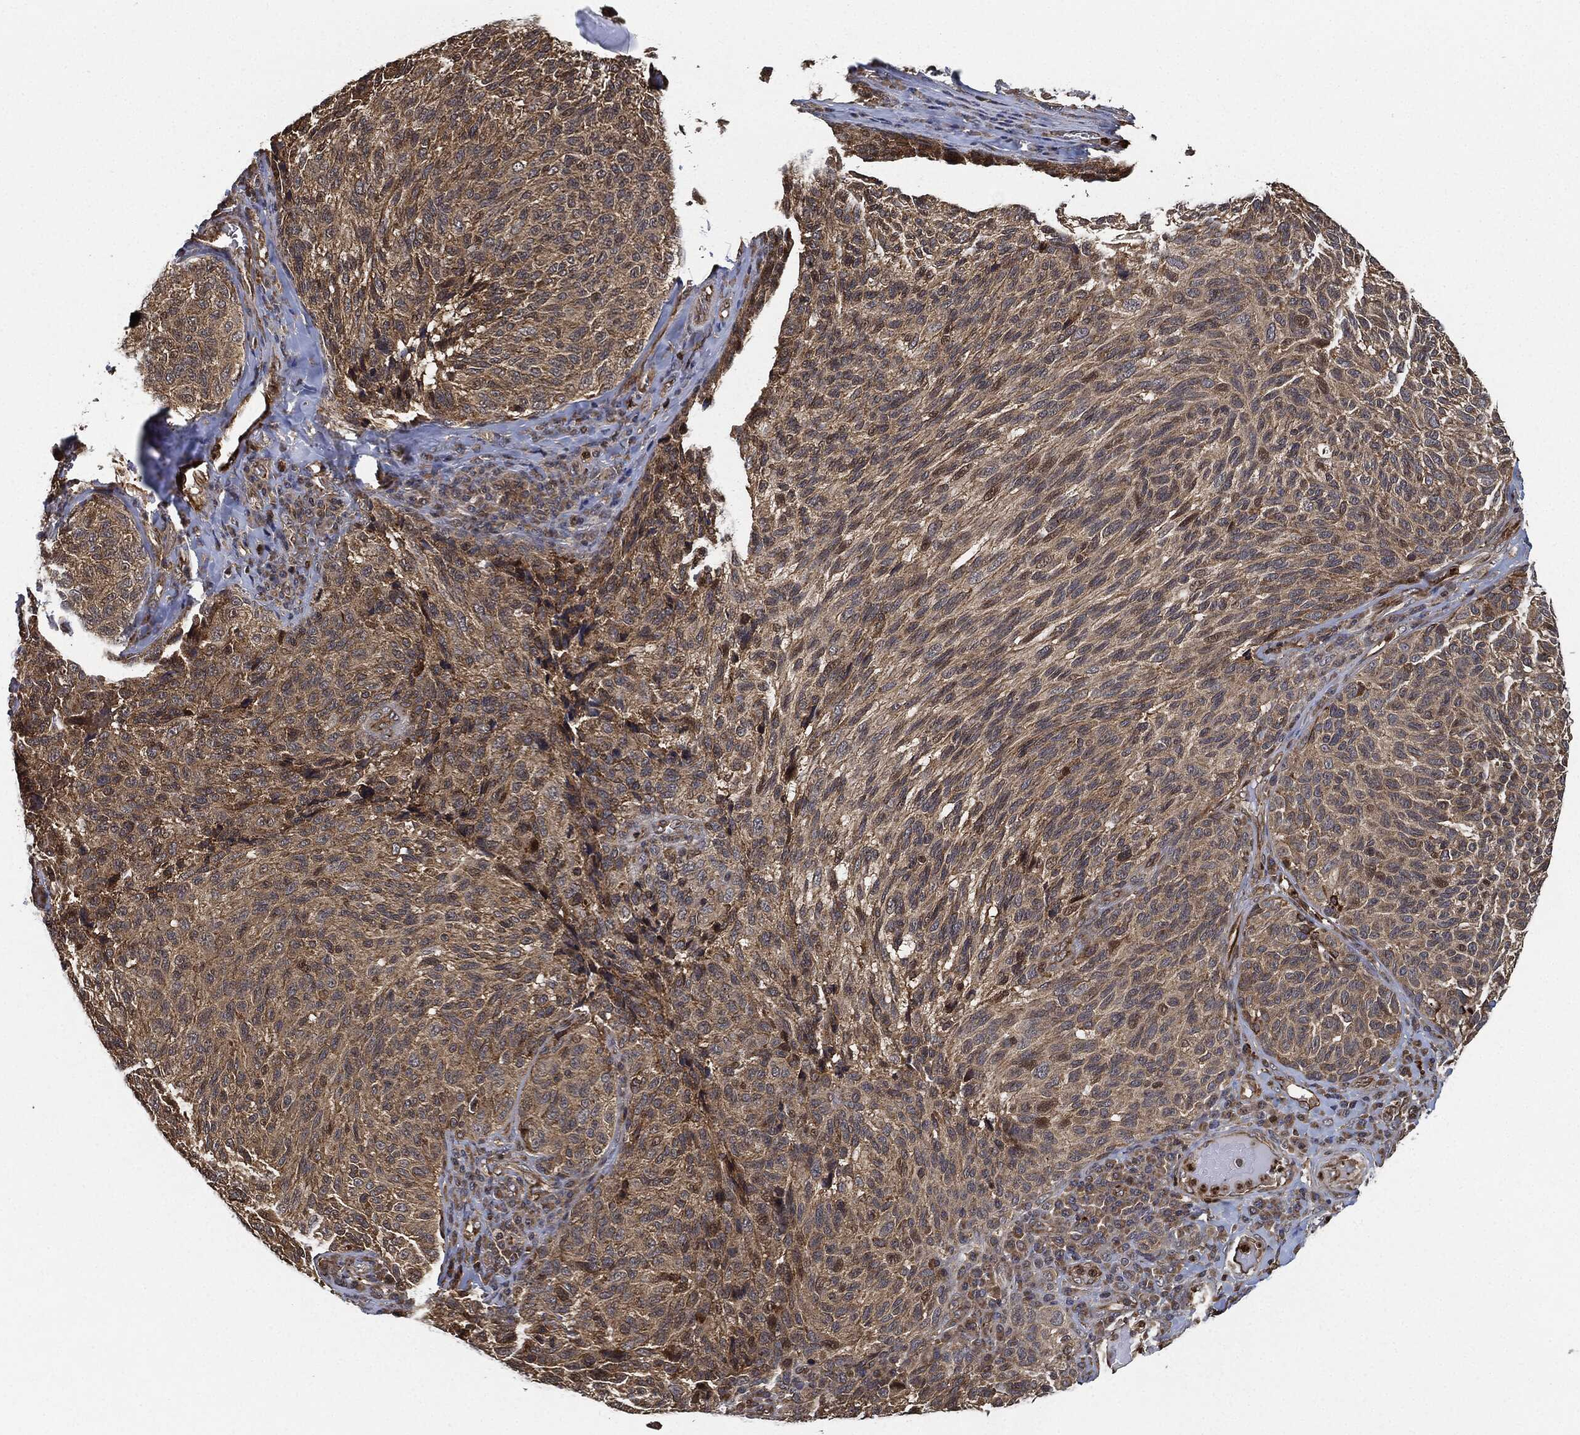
{"staining": {"intensity": "moderate", "quantity": "25%-75%", "location": "cytoplasmic/membranous"}, "tissue": "melanoma", "cell_type": "Tumor cells", "image_type": "cancer", "snomed": [{"axis": "morphology", "description": "Malignant melanoma, NOS"}, {"axis": "topography", "description": "Skin"}], "caption": "Immunohistochemical staining of malignant melanoma demonstrates moderate cytoplasmic/membranous protein expression in approximately 25%-75% of tumor cells.", "gene": "MAP3K3", "patient": {"sex": "female", "age": 73}}